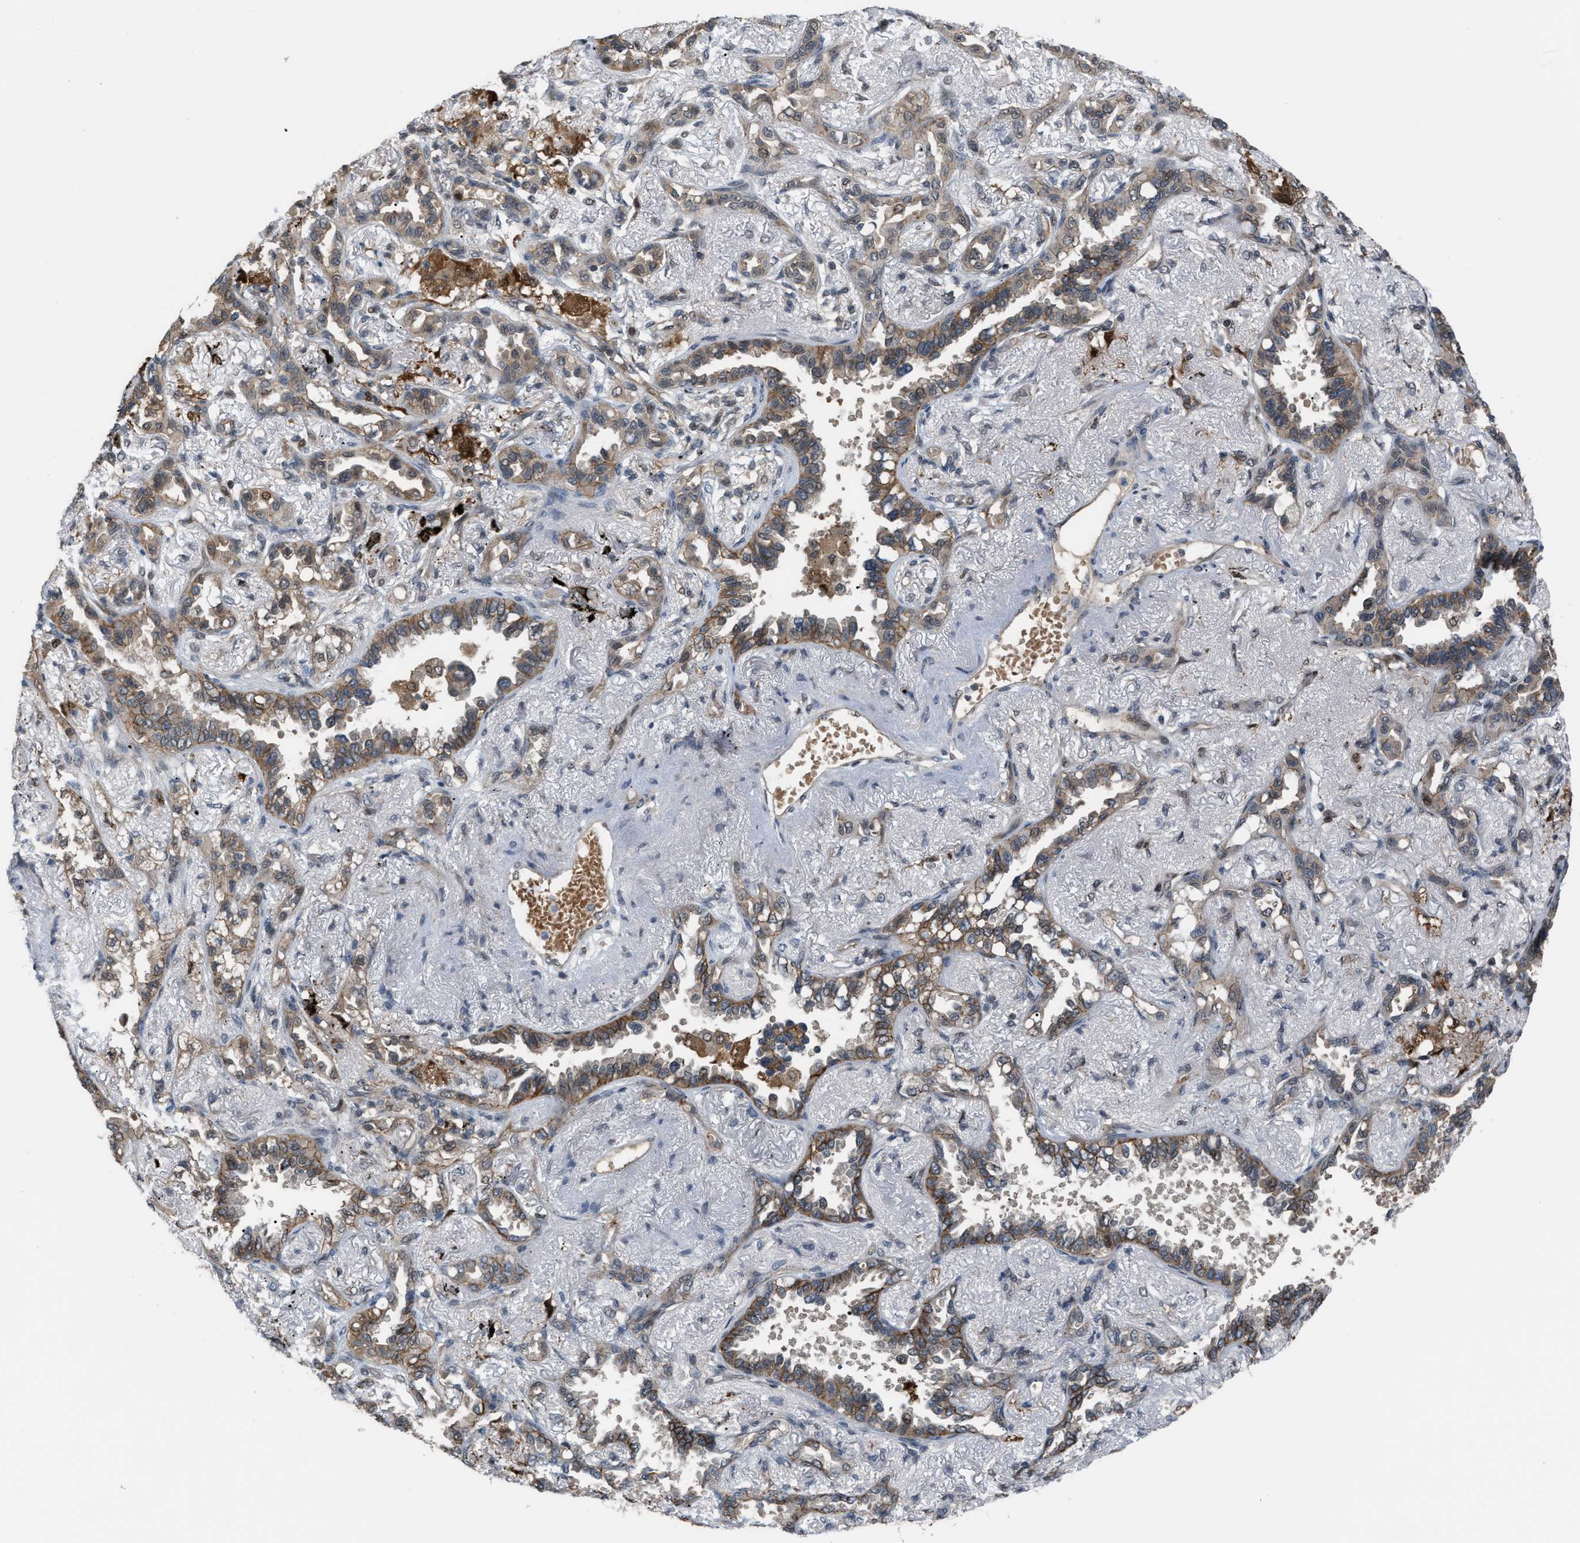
{"staining": {"intensity": "weak", "quantity": "25%-75%", "location": "cytoplasmic/membranous"}, "tissue": "lung cancer", "cell_type": "Tumor cells", "image_type": "cancer", "snomed": [{"axis": "morphology", "description": "Adenocarcinoma, NOS"}, {"axis": "topography", "description": "Lung"}], "caption": "Lung cancer (adenocarcinoma) stained for a protein (brown) exhibits weak cytoplasmic/membranous positive positivity in about 25%-75% of tumor cells.", "gene": "RFFL", "patient": {"sex": "male", "age": 59}}